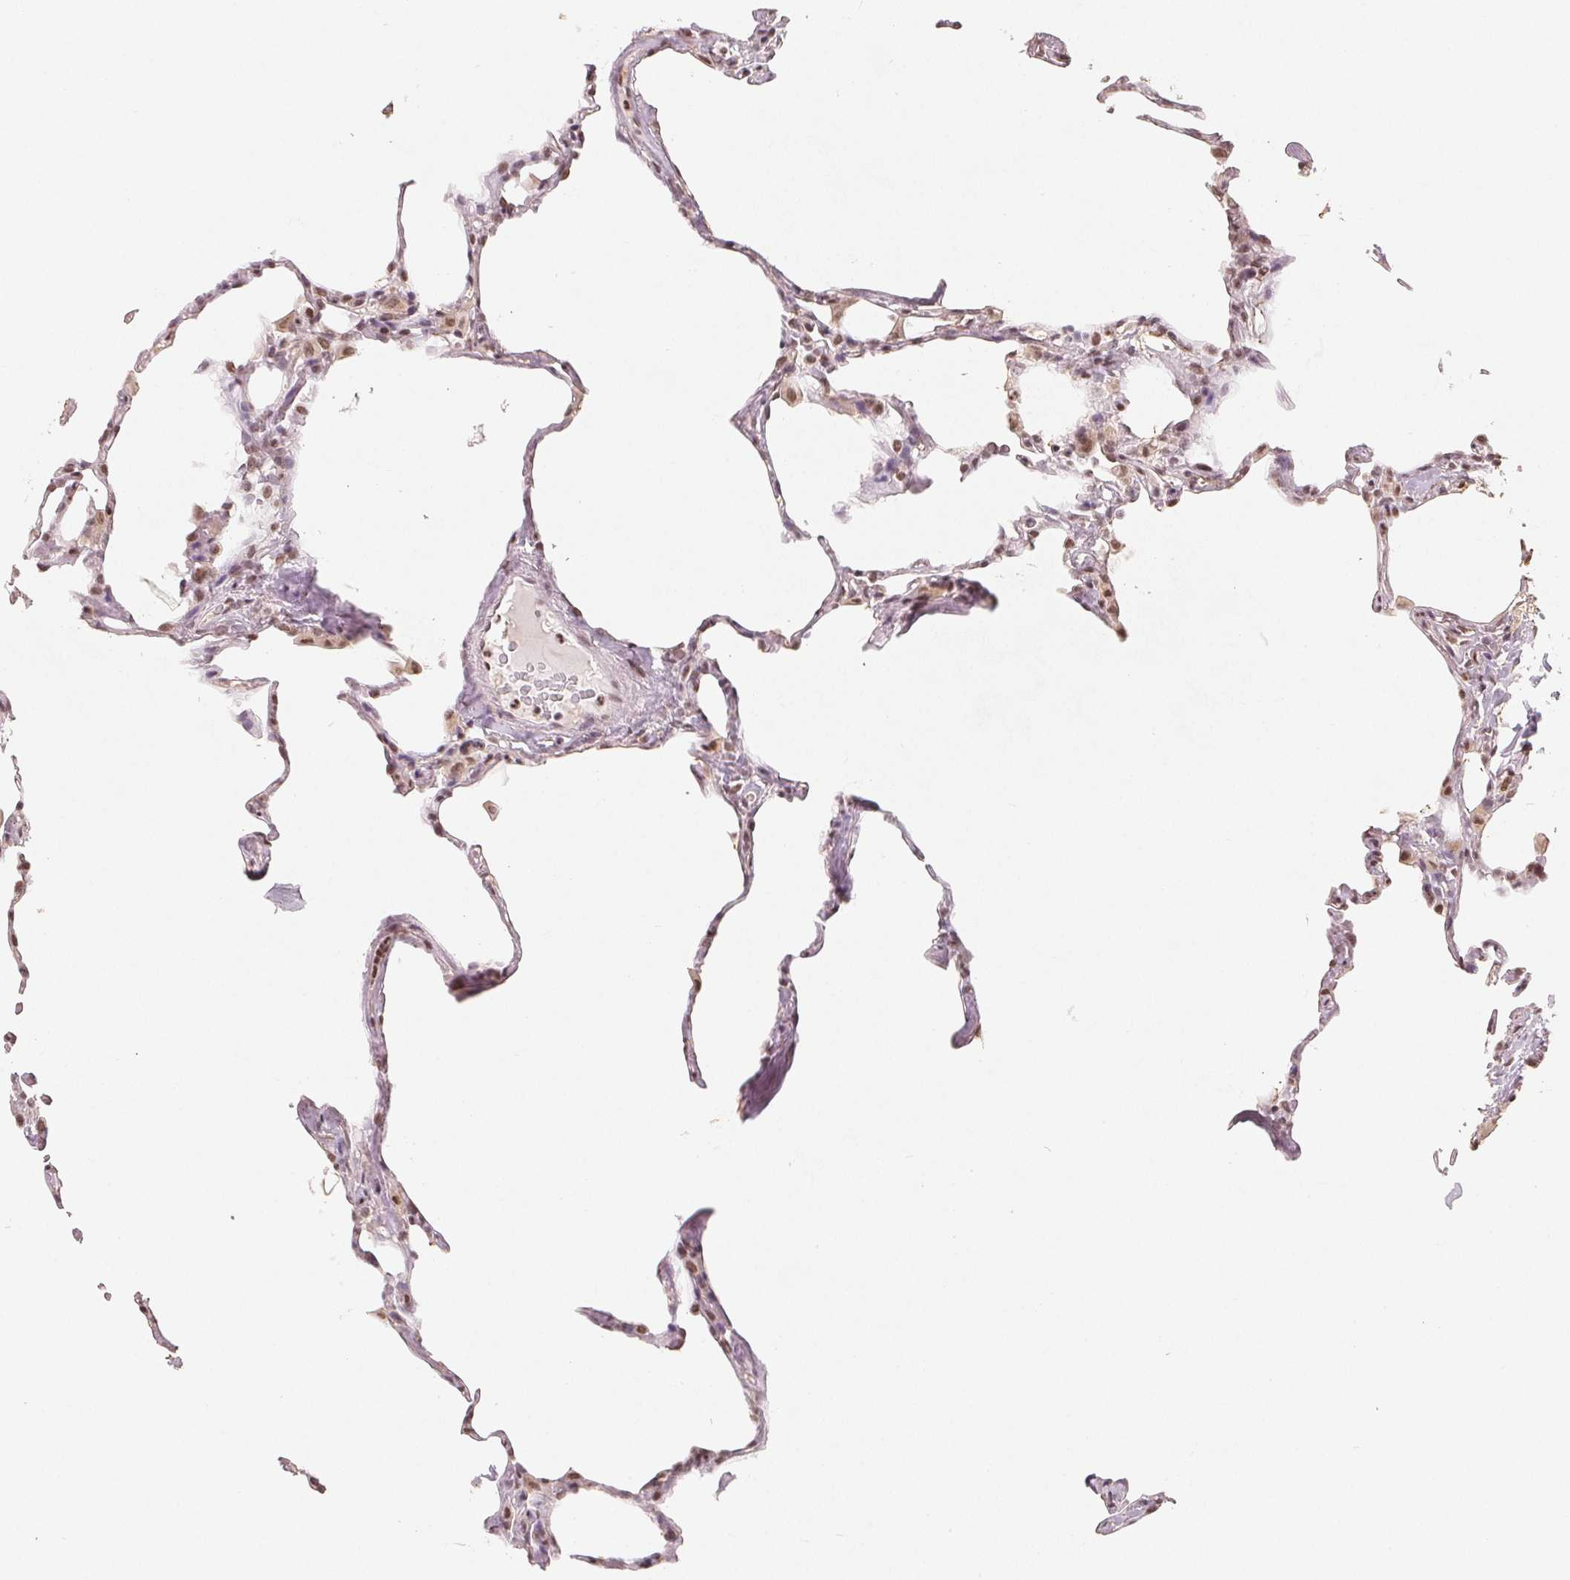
{"staining": {"intensity": "weak", "quantity": "25%-75%", "location": "nuclear"}, "tissue": "lung", "cell_type": "Alveolar cells", "image_type": "normal", "snomed": [{"axis": "morphology", "description": "Normal tissue, NOS"}, {"axis": "topography", "description": "Lung"}], "caption": "The micrograph exhibits immunohistochemical staining of unremarkable lung. There is weak nuclear staining is seen in about 25%-75% of alveolar cells.", "gene": "CCDC138", "patient": {"sex": "male", "age": 65}}